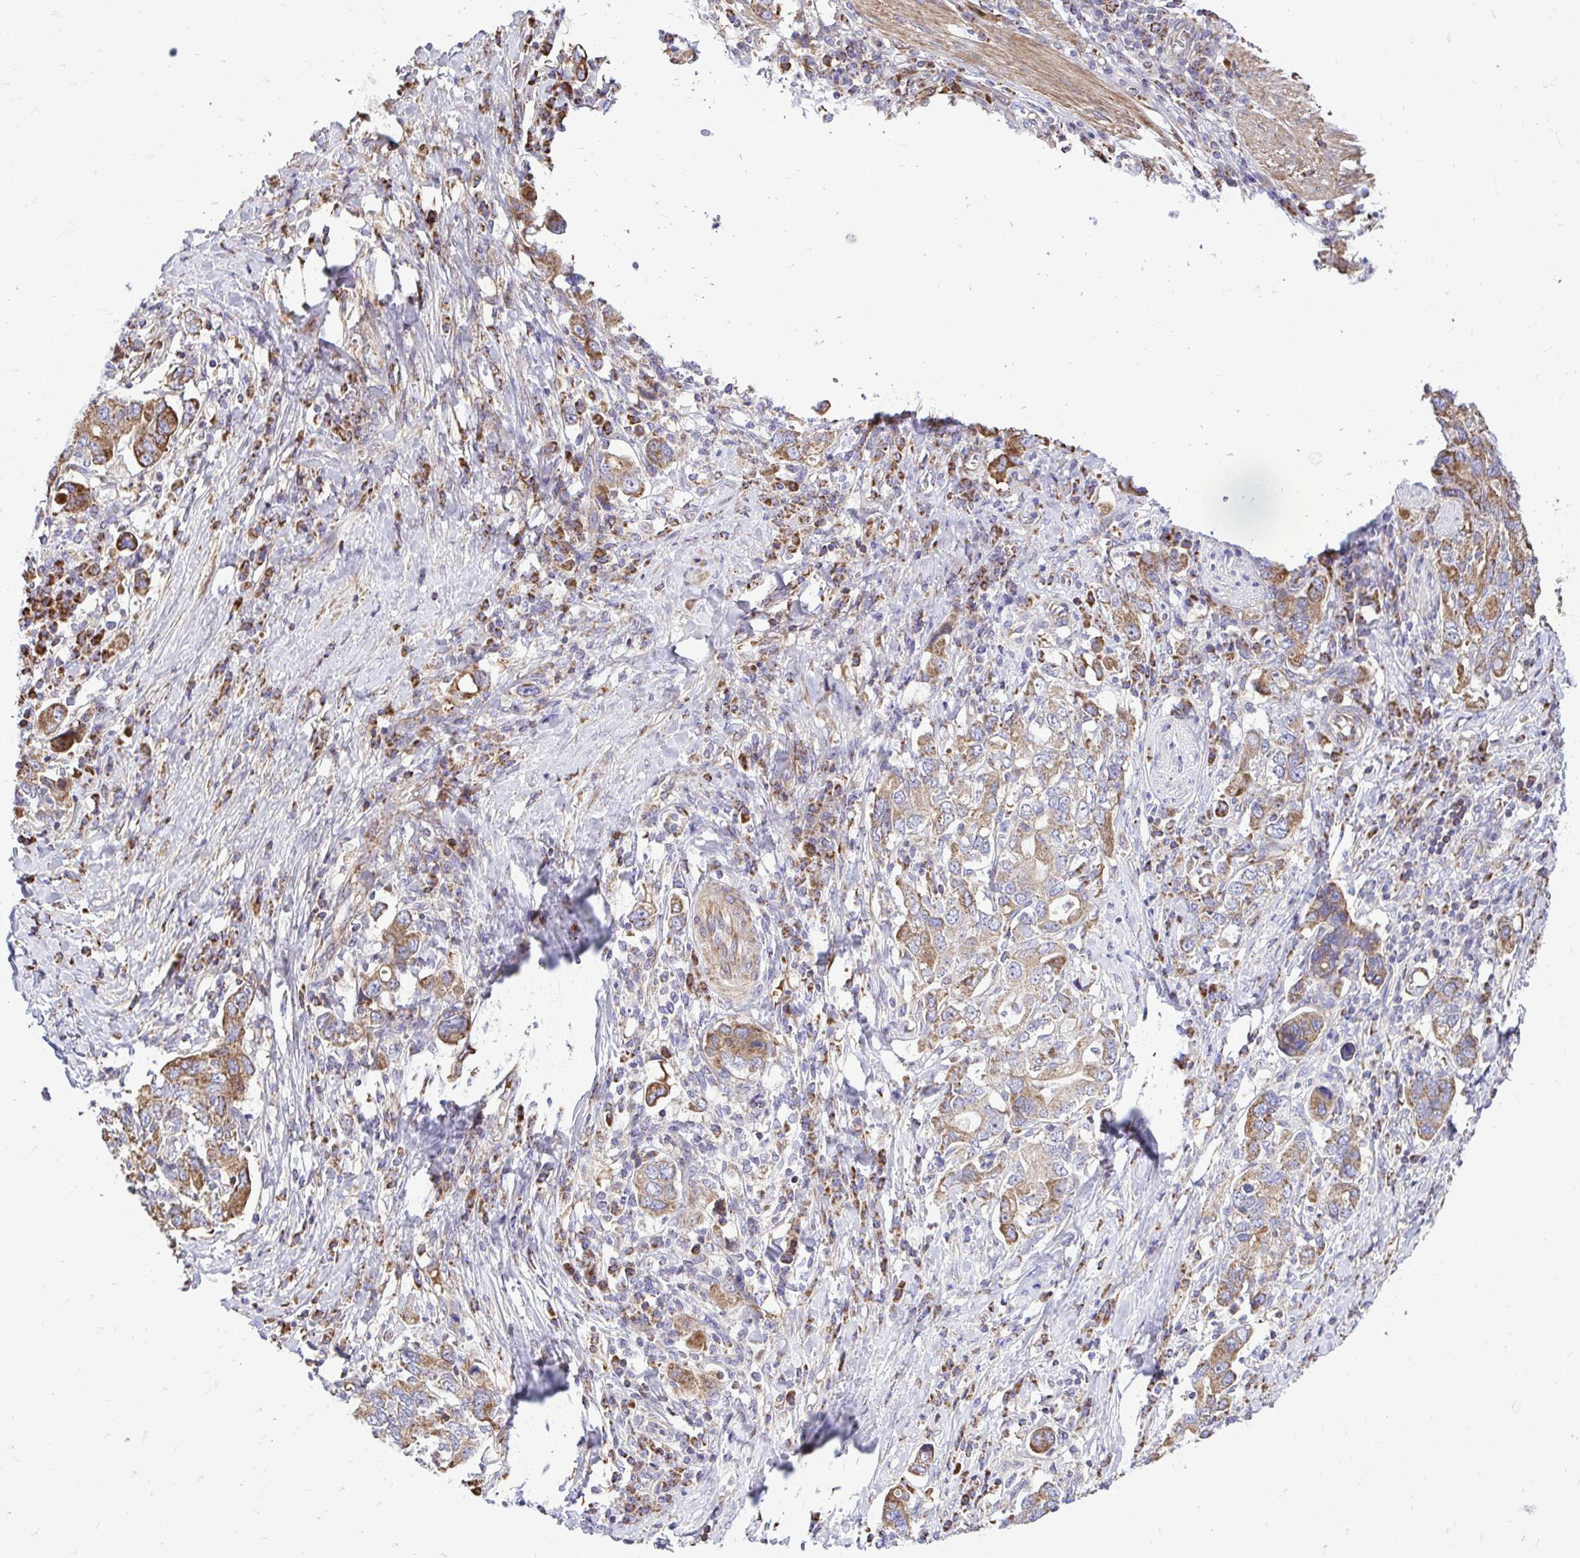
{"staining": {"intensity": "moderate", "quantity": ">75%", "location": "cytoplasmic/membranous"}, "tissue": "stomach cancer", "cell_type": "Tumor cells", "image_type": "cancer", "snomed": [{"axis": "morphology", "description": "Adenocarcinoma, NOS"}, {"axis": "topography", "description": "Stomach, upper"}, {"axis": "topography", "description": "Stomach"}], "caption": "Tumor cells reveal medium levels of moderate cytoplasmic/membranous positivity in approximately >75% of cells in human stomach cancer.", "gene": "ATP13A2", "patient": {"sex": "male", "age": 62}}